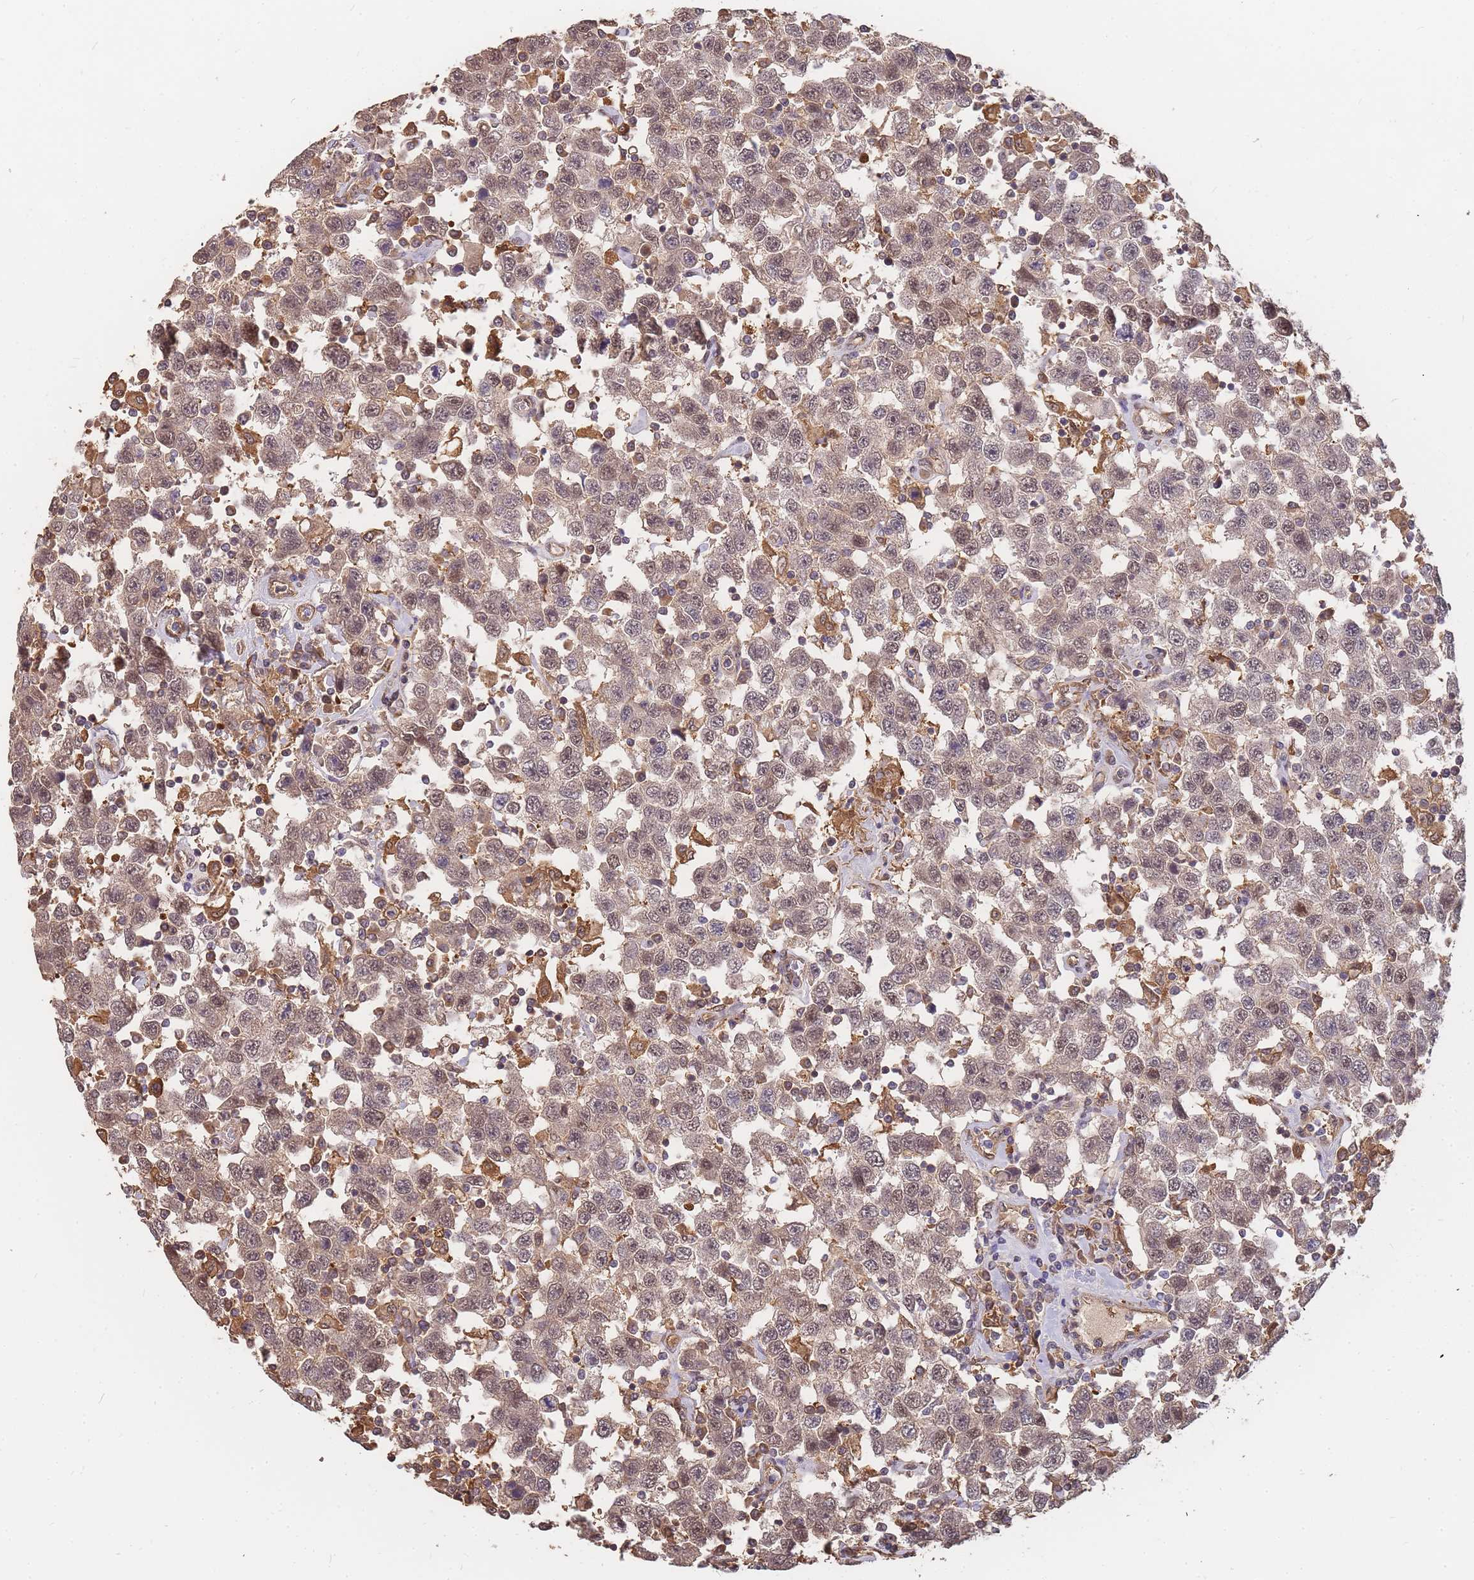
{"staining": {"intensity": "weak", "quantity": ">75%", "location": "cytoplasmic/membranous,nuclear"}, "tissue": "testis cancer", "cell_type": "Tumor cells", "image_type": "cancer", "snomed": [{"axis": "morphology", "description": "Seminoma, NOS"}, {"axis": "topography", "description": "Testis"}], "caption": "There is low levels of weak cytoplasmic/membranous and nuclear positivity in tumor cells of testis cancer (seminoma), as demonstrated by immunohistochemical staining (brown color).", "gene": "CDKN2AIPNL", "patient": {"sex": "male", "age": 41}}